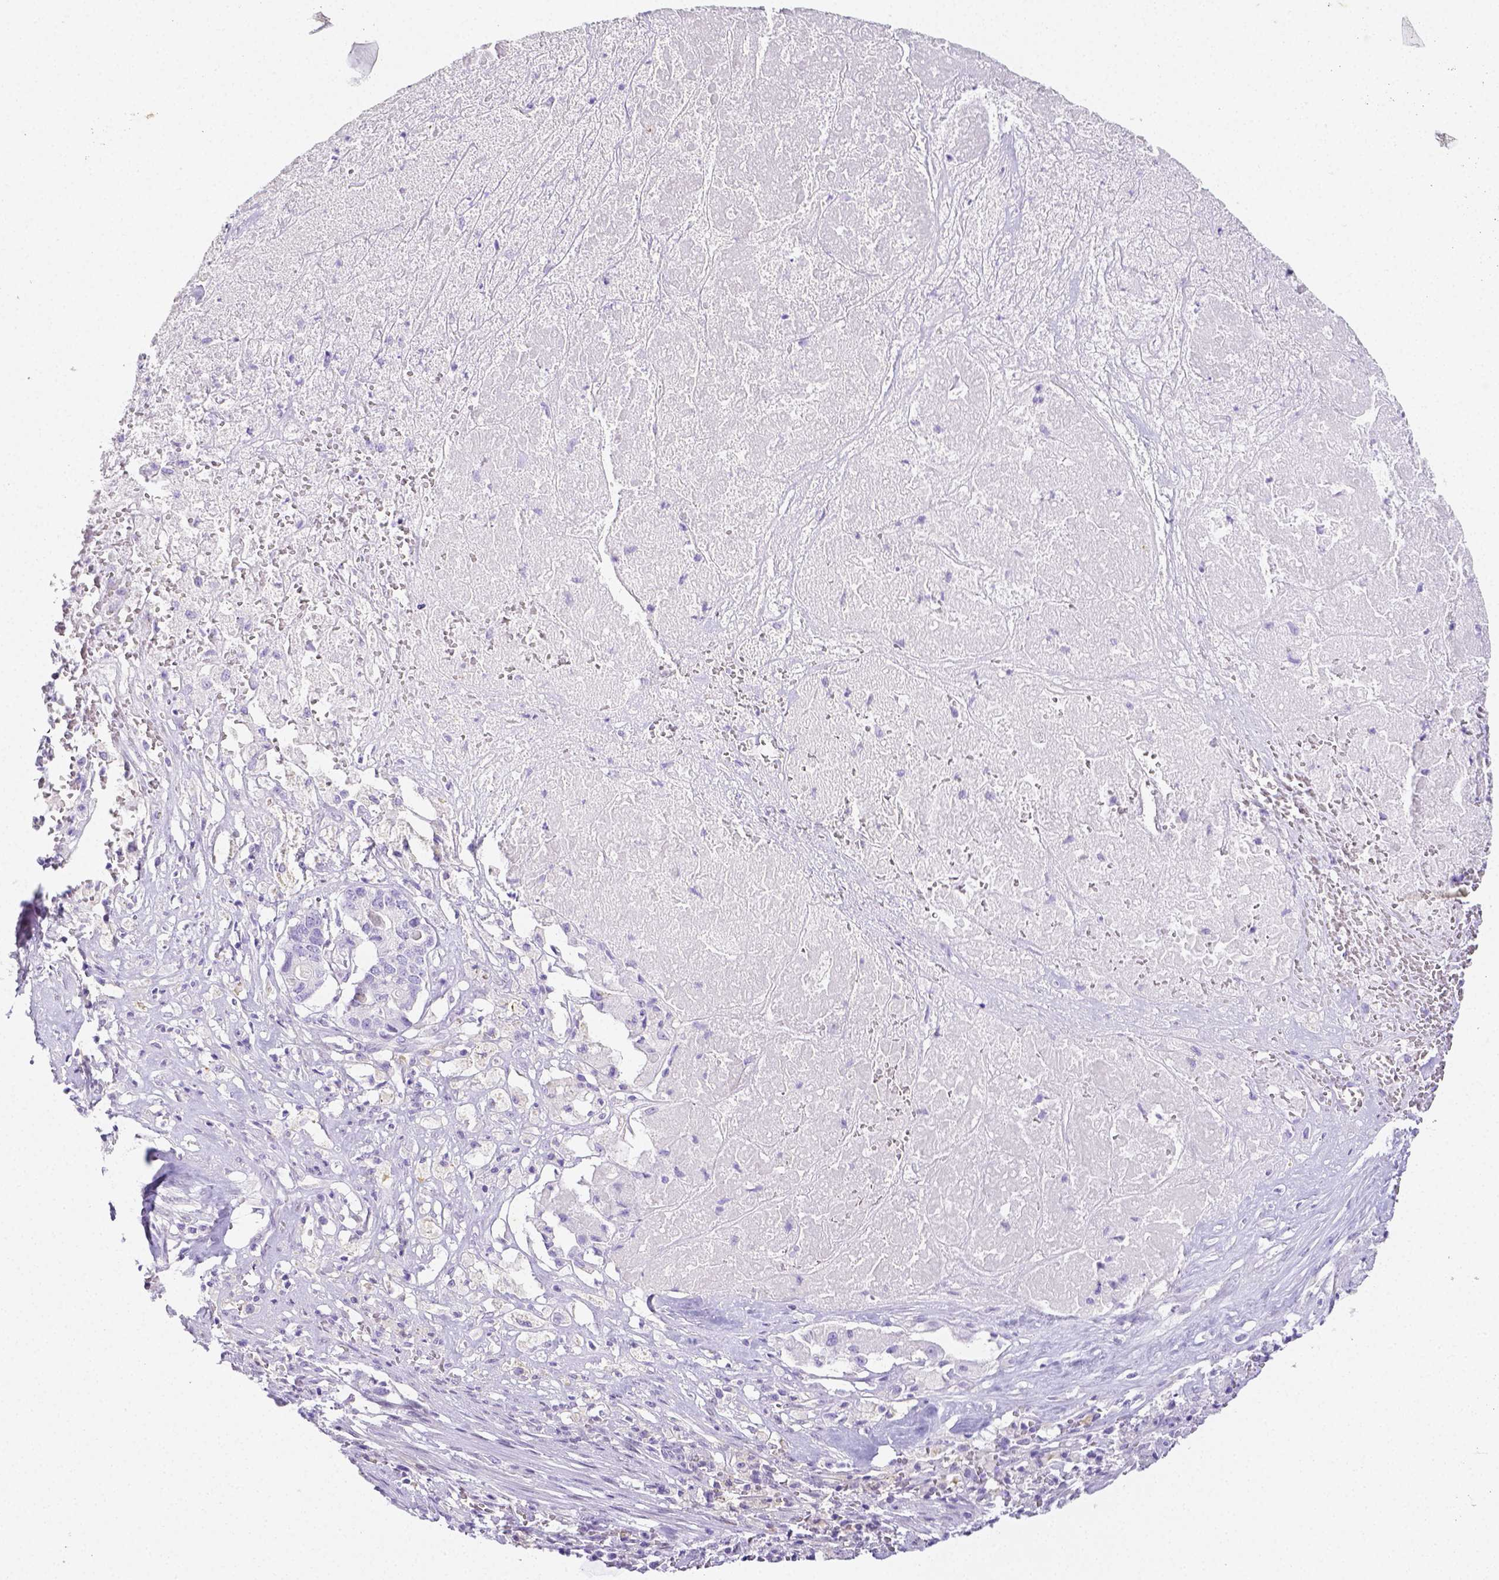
{"staining": {"intensity": "negative", "quantity": "none", "location": "none"}, "tissue": "pancreatic cancer", "cell_type": "Tumor cells", "image_type": "cancer", "snomed": [{"axis": "morphology", "description": "Adenocarcinoma, NOS"}, {"axis": "topography", "description": "Pancreas"}], "caption": "The histopathology image exhibits no significant positivity in tumor cells of pancreatic adenocarcinoma.", "gene": "ARHGAP36", "patient": {"sex": "male", "age": 50}}